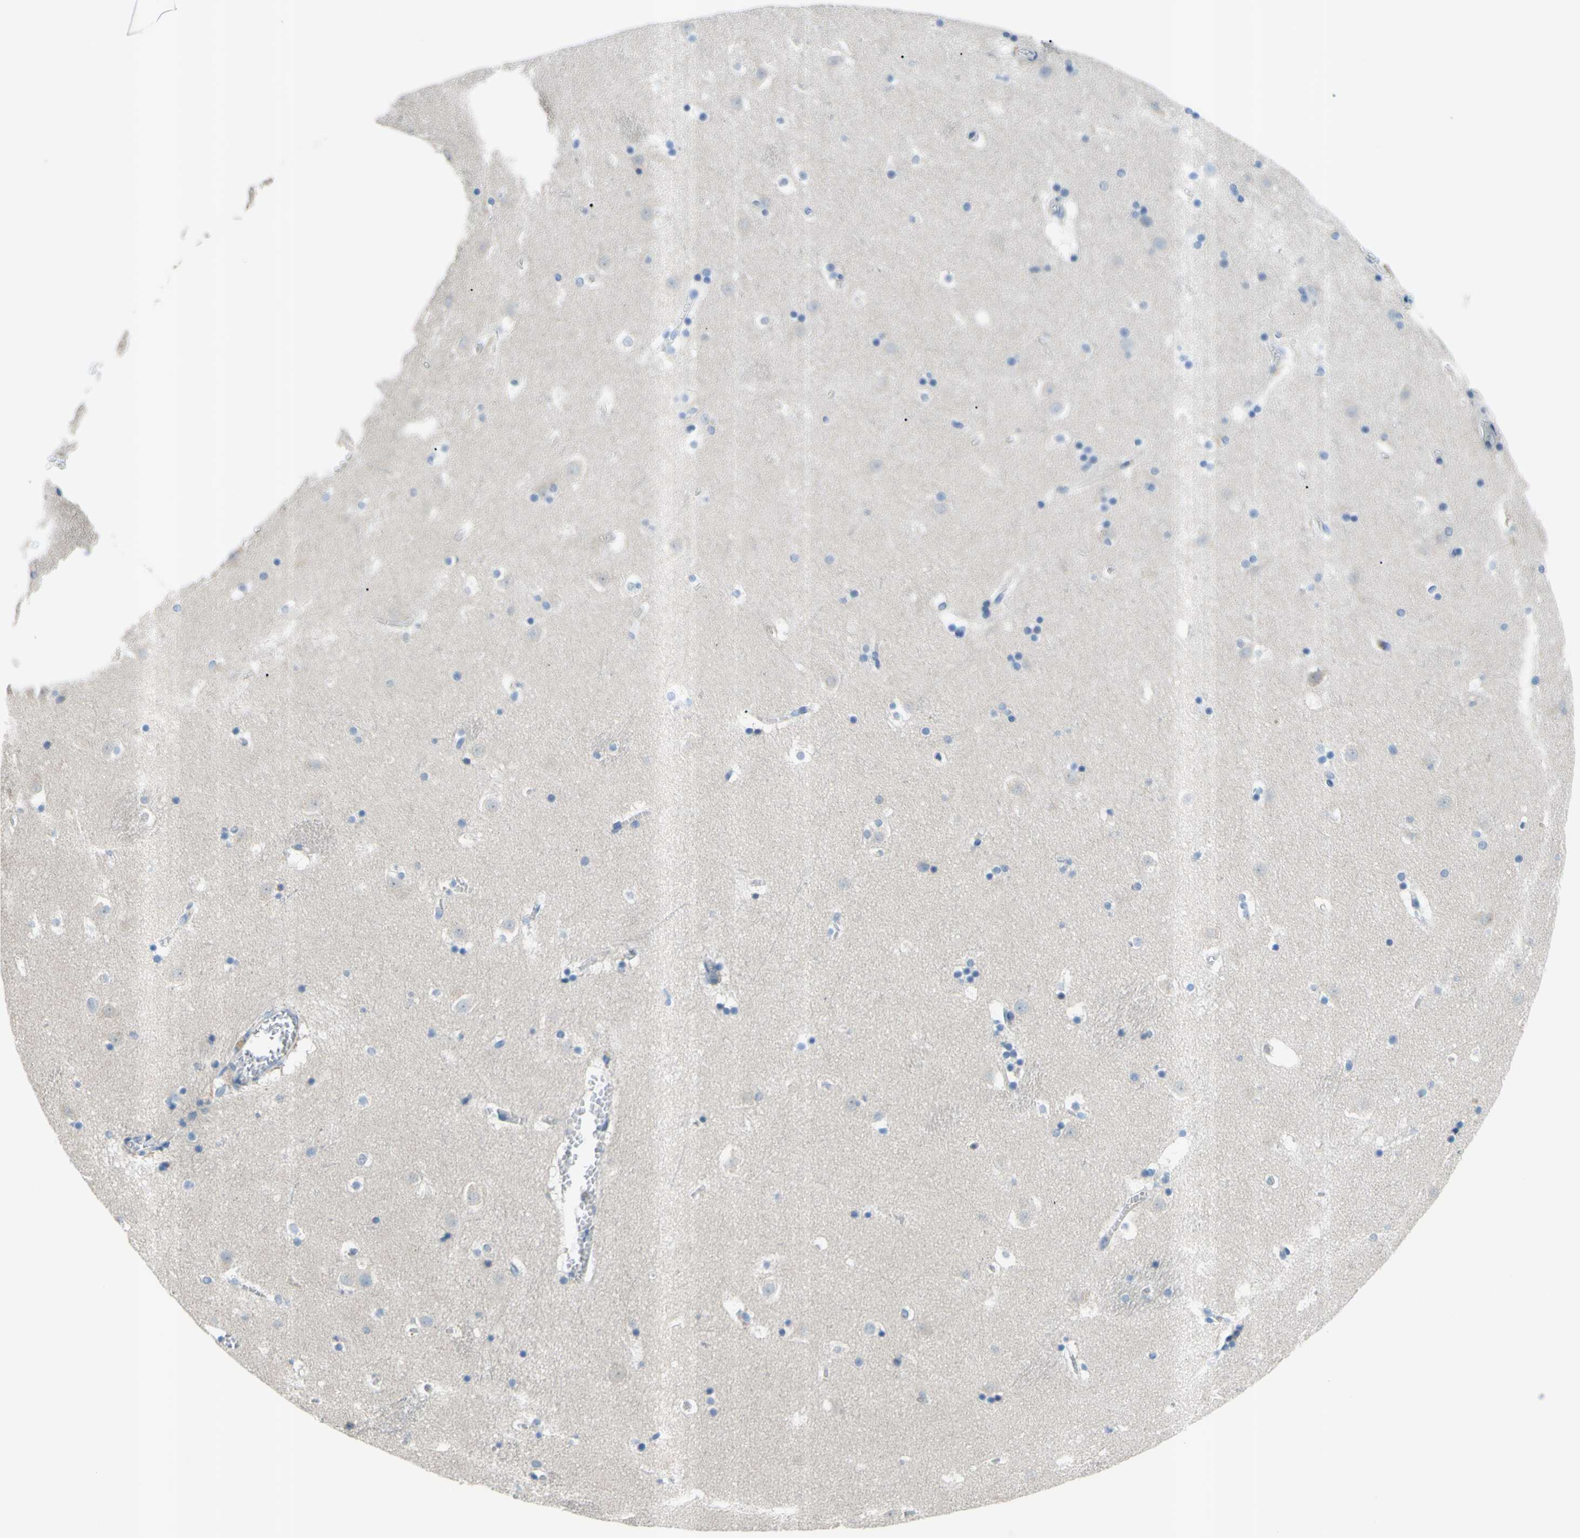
{"staining": {"intensity": "negative", "quantity": "none", "location": "none"}, "tissue": "caudate", "cell_type": "Glial cells", "image_type": "normal", "snomed": [{"axis": "morphology", "description": "Normal tissue, NOS"}, {"axis": "topography", "description": "Lateral ventricle wall"}], "caption": "There is no significant expression in glial cells of caudate. (DAB immunohistochemistry, high magnification).", "gene": "PRRG2", "patient": {"sex": "male", "age": 45}}